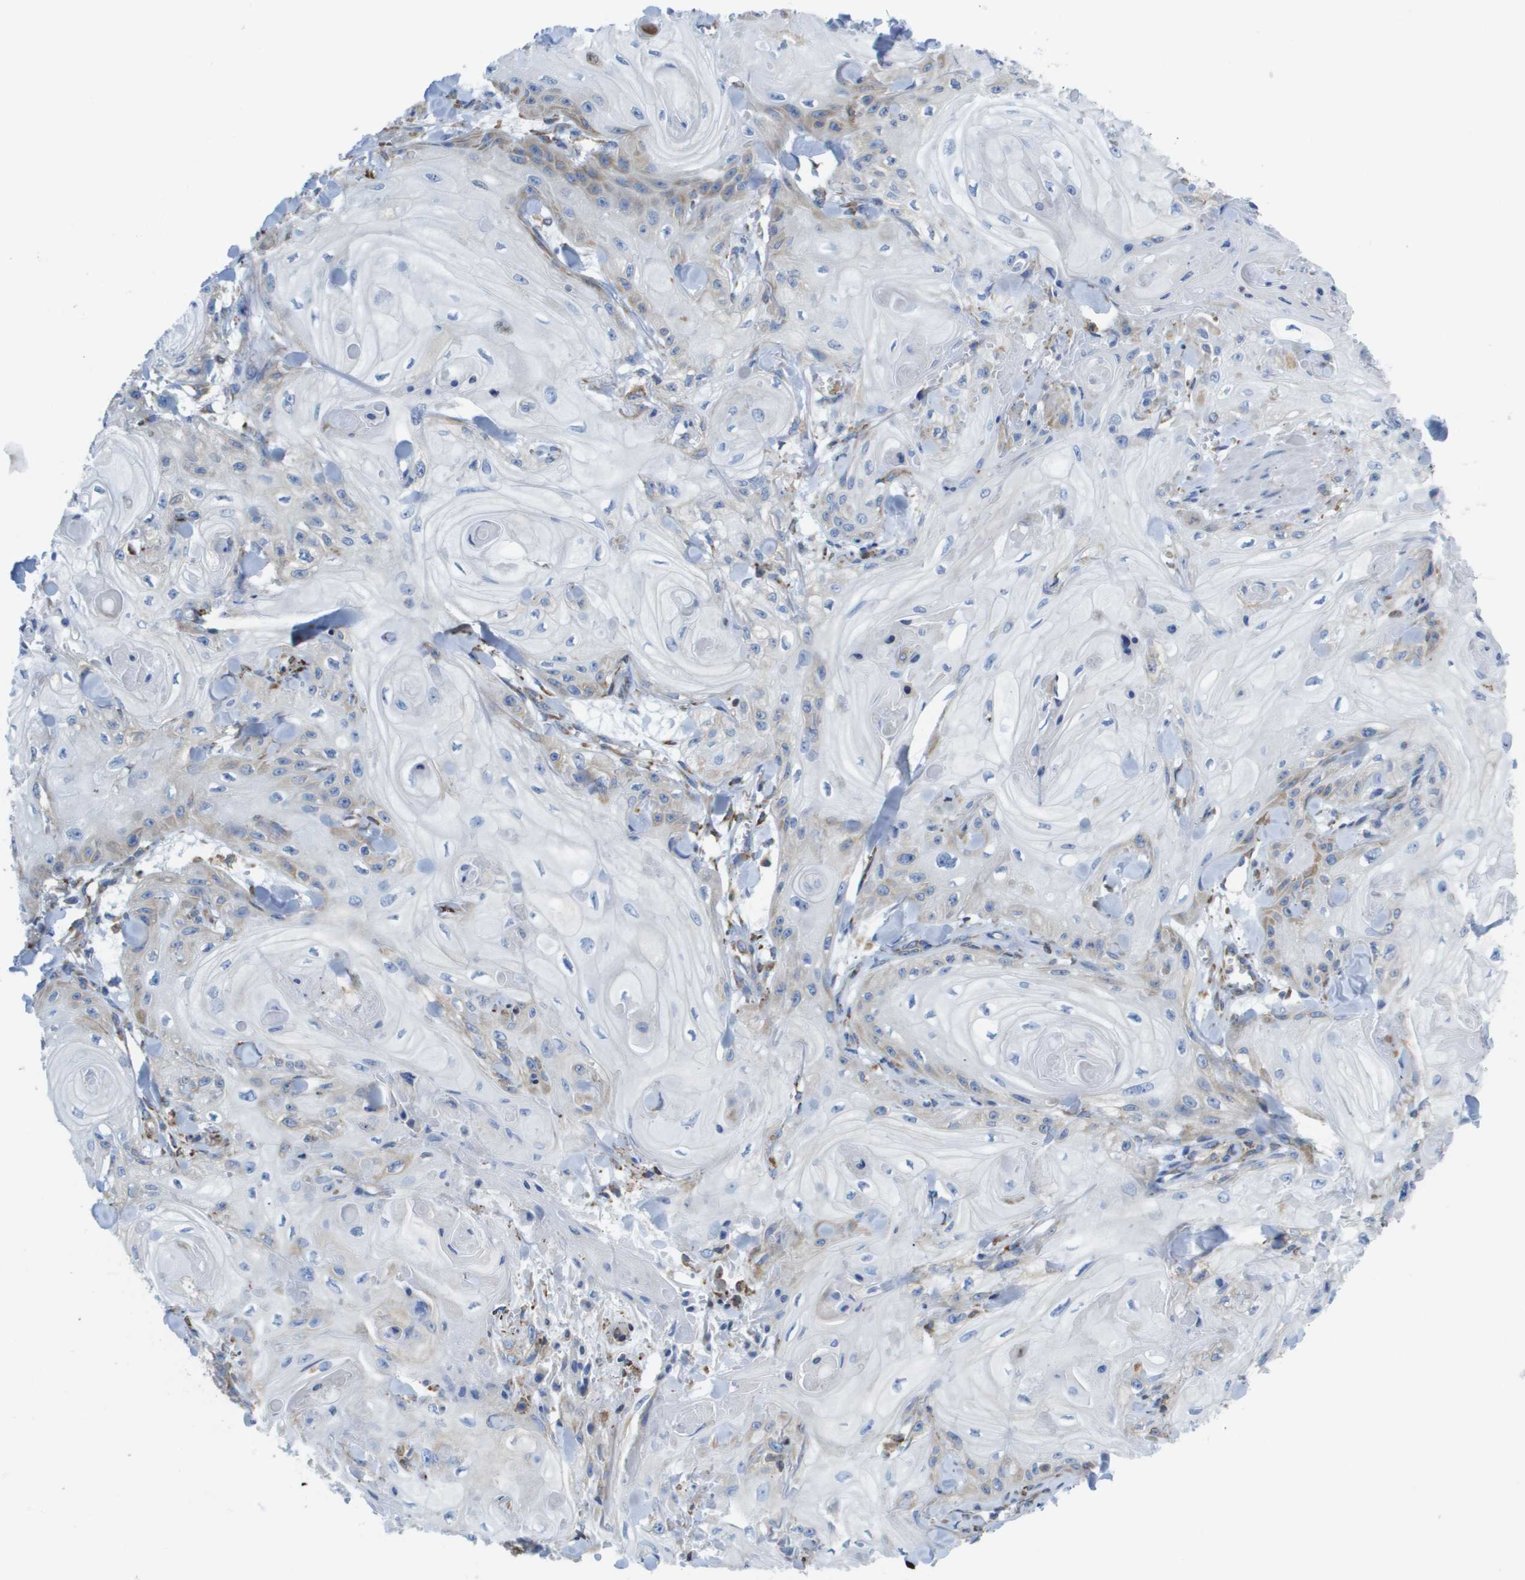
{"staining": {"intensity": "negative", "quantity": "none", "location": "none"}, "tissue": "skin cancer", "cell_type": "Tumor cells", "image_type": "cancer", "snomed": [{"axis": "morphology", "description": "Squamous cell carcinoma, NOS"}, {"axis": "topography", "description": "Skin"}], "caption": "Tumor cells show no significant staining in skin squamous cell carcinoma.", "gene": "SDR42E1", "patient": {"sex": "male", "age": 74}}